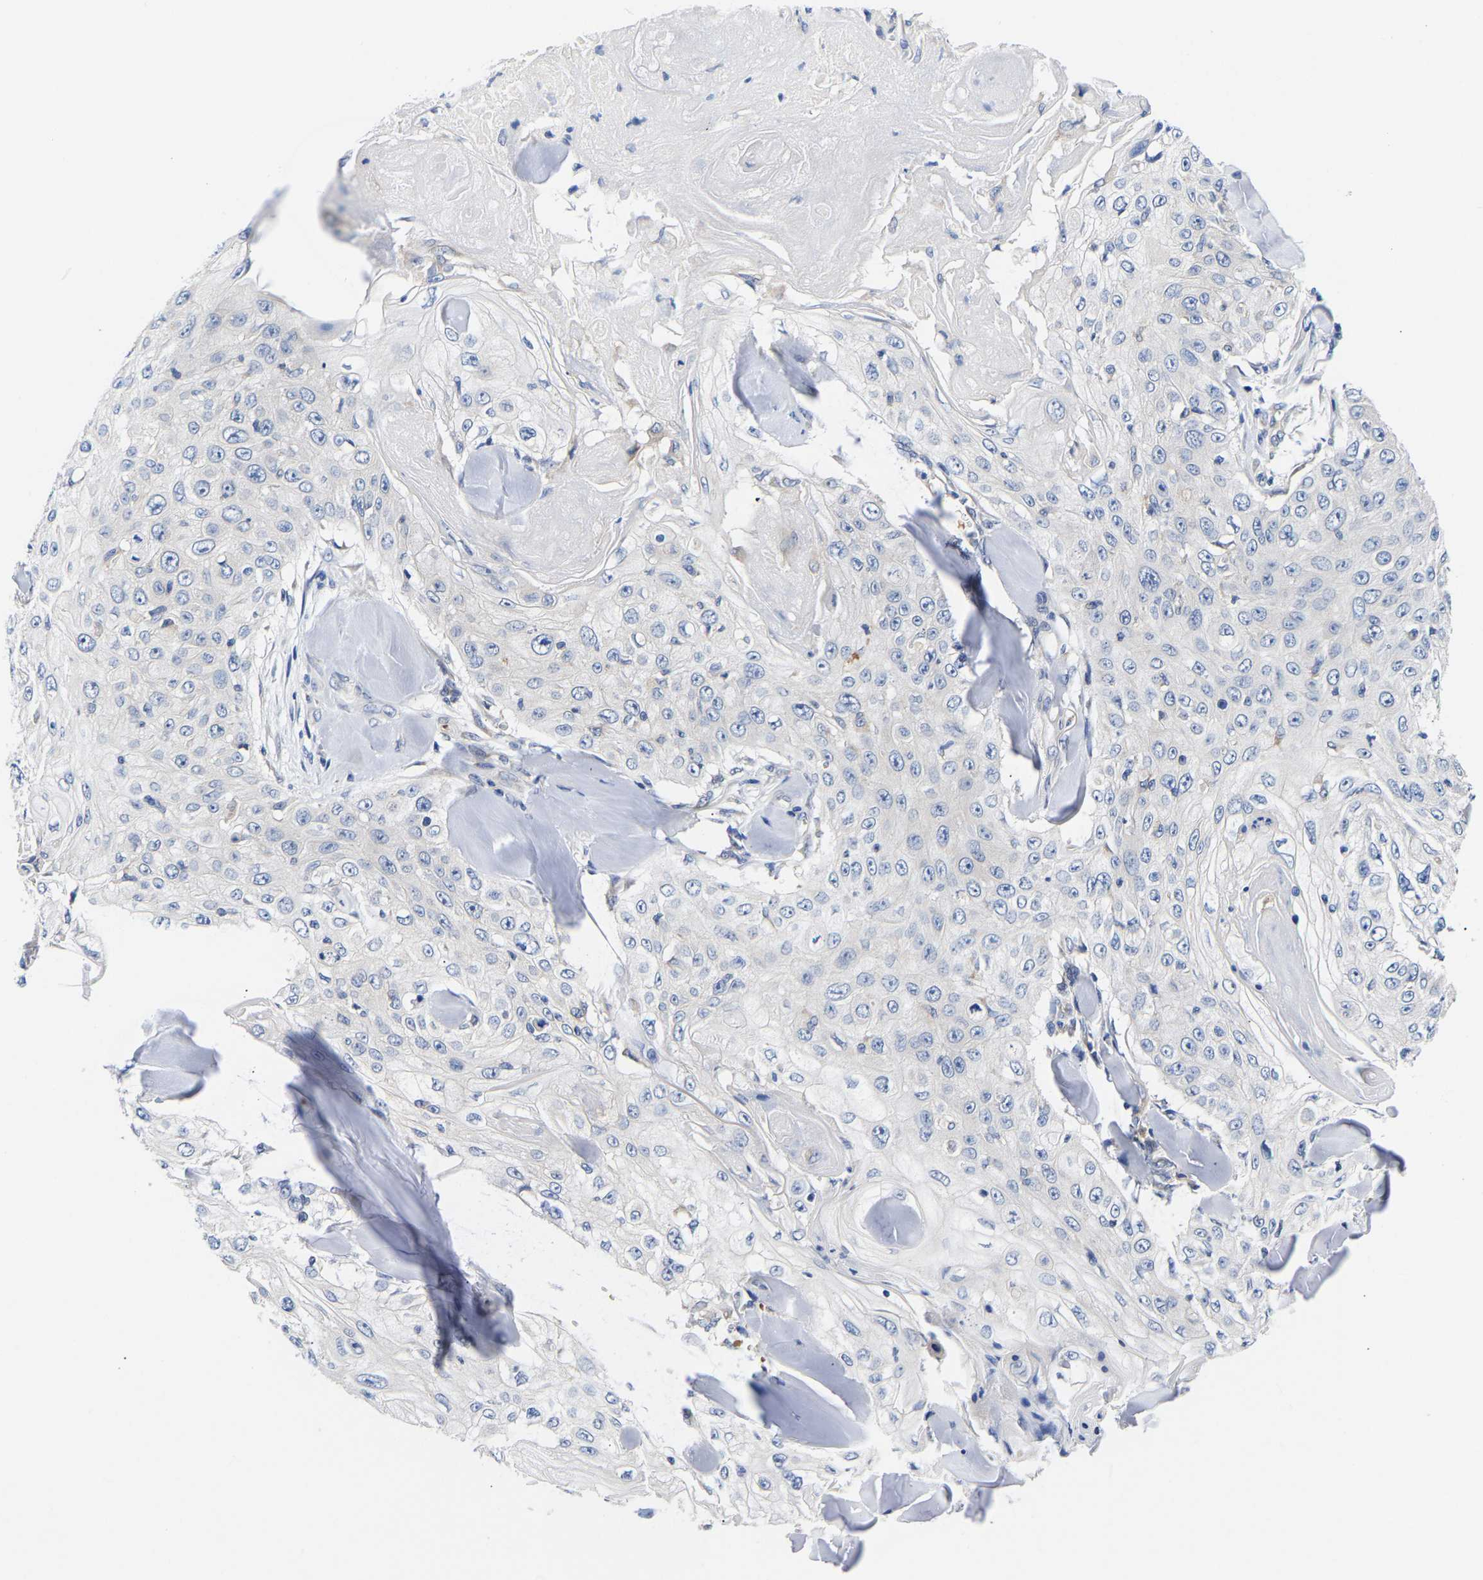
{"staining": {"intensity": "negative", "quantity": "none", "location": "none"}, "tissue": "skin cancer", "cell_type": "Tumor cells", "image_type": "cancer", "snomed": [{"axis": "morphology", "description": "Squamous cell carcinoma, NOS"}, {"axis": "topography", "description": "Skin"}], "caption": "The histopathology image exhibits no significant staining in tumor cells of squamous cell carcinoma (skin). The staining was performed using DAB to visualize the protein expression in brown, while the nuclei were stained in blue with hematoxylin (Magnification: 20x).", "gene": "RINT1", "patient": {"sex": "male", "age": 86}}